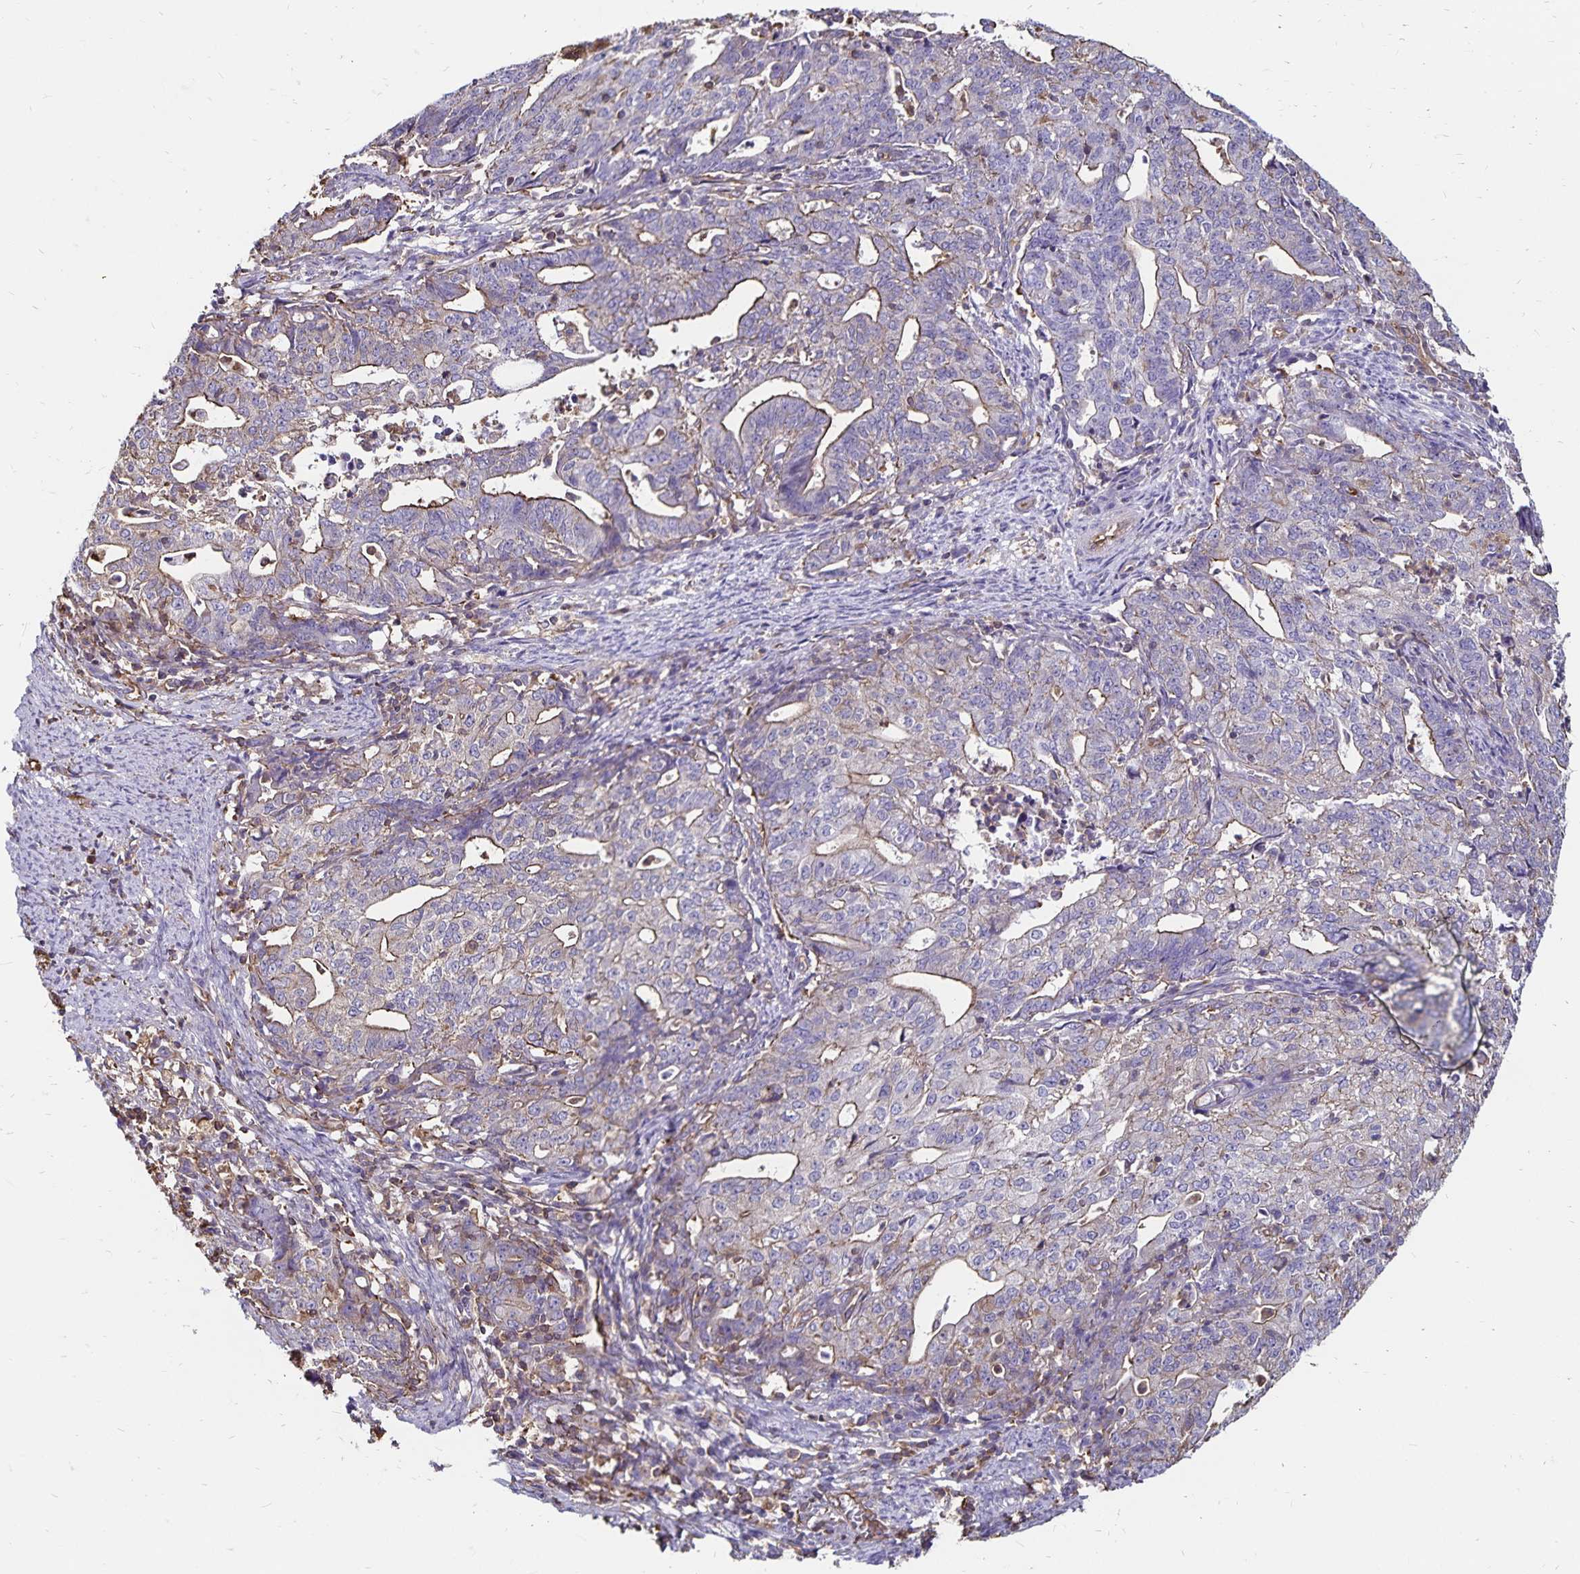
{"staining": {"intensity": "weak", "quantity": "25%-75%", "location": "cytoplasmic/membranous"}, "tissue": "endometrial cancer", "cell_type": "Tumor cells", "image_type": "cancer", "snomed": [{"axis": "morphology", "description": "Adenocarcinoma, NOS"}, {"axis": "topography", "description": "Endometrium"}], "caption": "Endometrial adenocarcinoma was stained to show a protein in brown. There is low levels of weak cytoplasmic/membranous positivity in approximately 25%-75% of tumor cells. (brown staining indicates protein expression, while blue staining denotes nuclei).", "gene": "RPRML", "patient": {"sex": "female", "age": 82}}